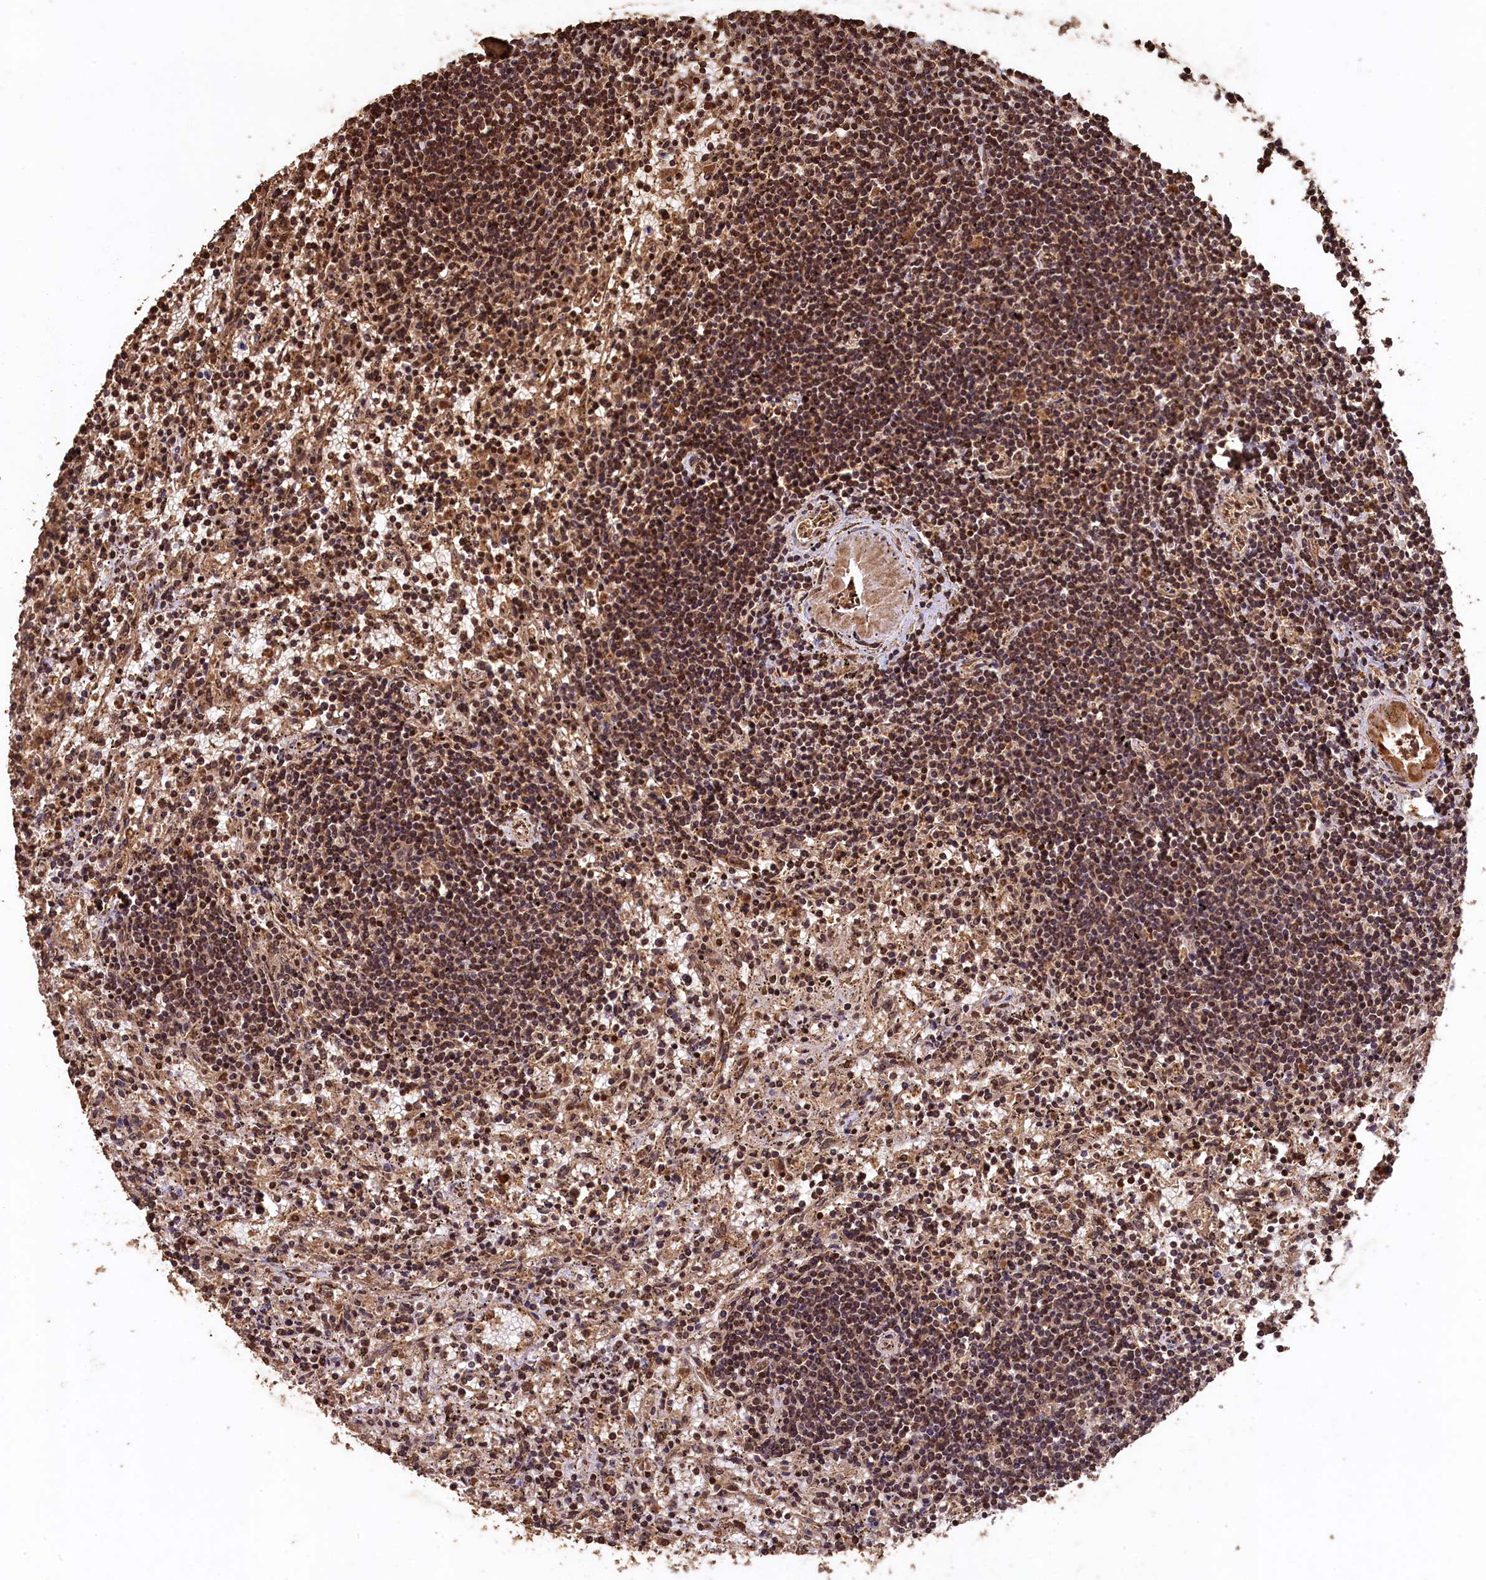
{"staining": {"intensity": "moderate", "quantity": ">75%", "location": "cytoplasmic/membranous,nuclear"}, "tissue": "lymphoma", "cell_type": "Tumor cells", "image_type": "cancer", "snomed": [{"axis": "morphology", "description": "Malignant lymphoma, non-Hodgkin's type, Low grade"}, {"axis": "topography", "description": "Spleen"}], "caption": "Malignant lymphoma, non-Hodgkin's type (low-grade) tissue exhibits moderate cytoplasmic/membranous and nuclear positivity in about >75% of tumor cells", "gene": "CEP57L1", "patient": {"sex": "male", "age": 76}}